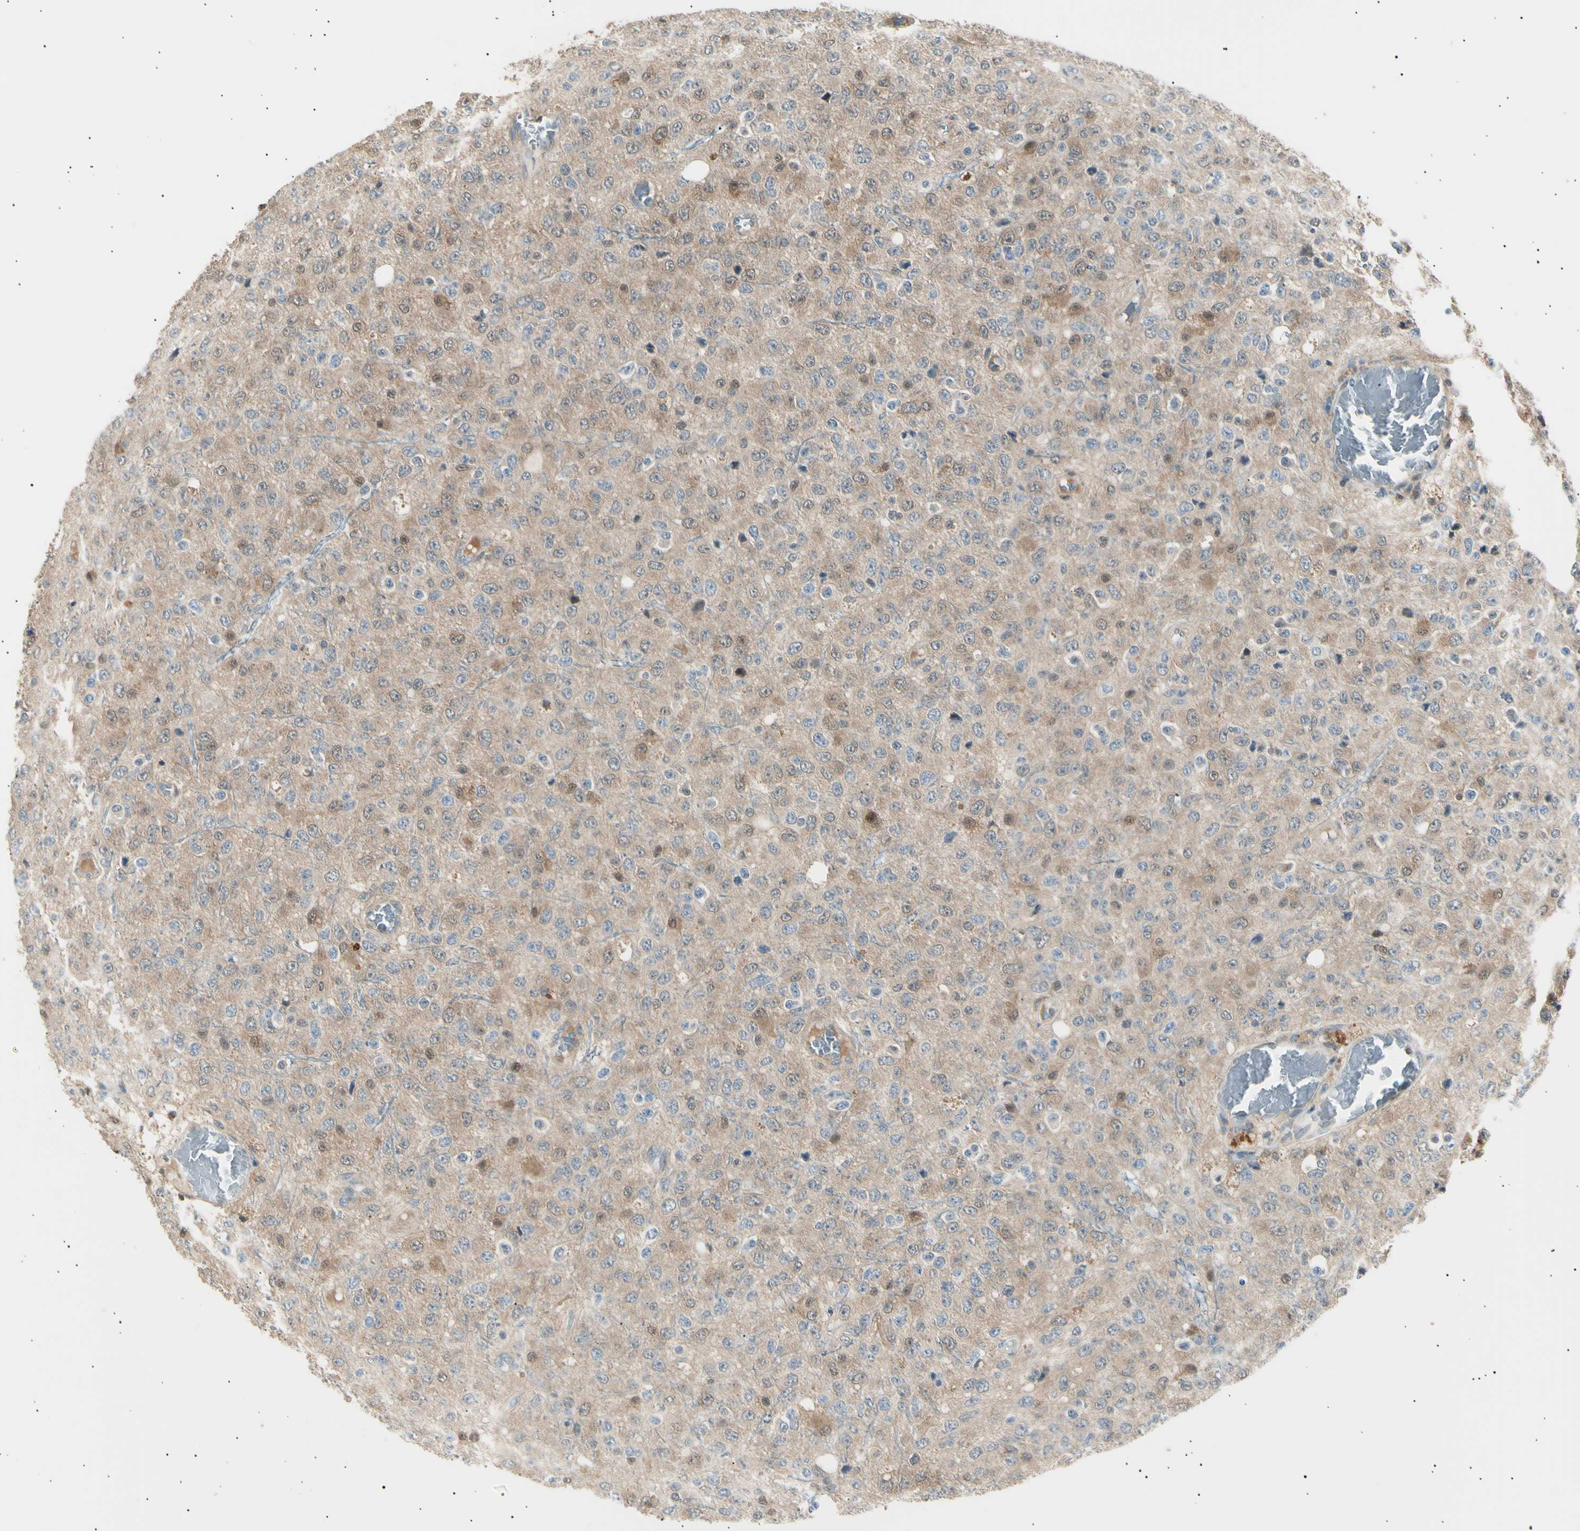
{"staining": {"intensity": "moderate", "quantity": "25%-75%", "location": "cytoplasmic/membranous,nuclear"}, "tissue": "glioma", "cell_type": "Tumor cells", "image_type": "cancer", "snomed": [{"axis": "morphology", "description": "Glioma, malignant, High grade"}, {"axis": "topography", "description": "pancreas cauda"}], "caption": "A photomicrograph of human malignant glioma (high-grade) stained for a protein reveals moderate cytoplasmic/membranous and nuclear brown staining in tumor cells.", "gene": "LHPP", "patient": {"sex": "male", "age": 60}}